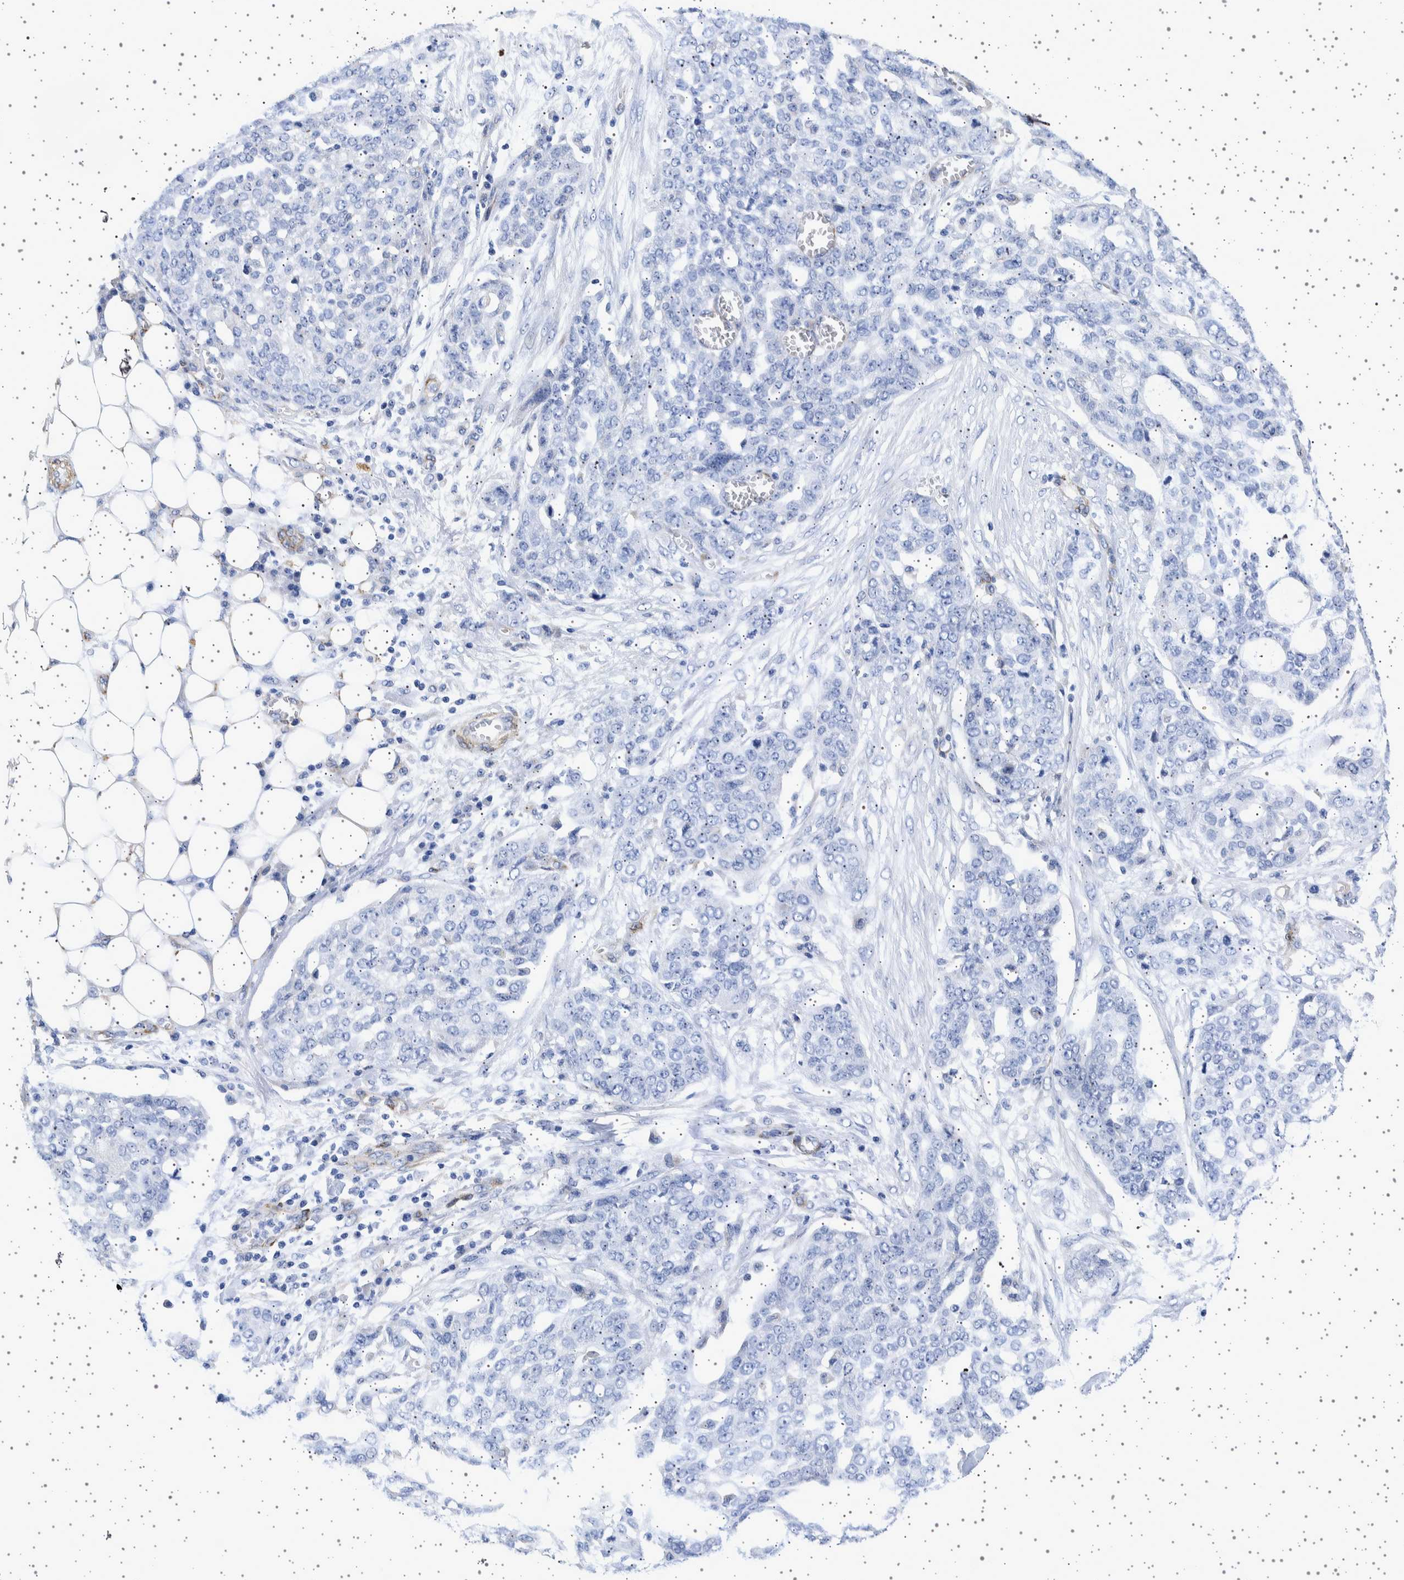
{"staining": {"intensity": "negative", "quantity": "none", "location": "none"}, "tissue": "ovarian cancer", "cell_type": "Tumor cells", "image_type": "cancer", "snomed": [{"axis": "morphology", "description": "Cystadenocarcinoma, serous, NOS"}, {"axis": "topography", "description": "Soft tissue"}, {"axis": "topography", "description": "Ovary"}], "caption": "Protein analysis of ovarian cancer (serous cystadenocarcinoma) shows no significant staining in tumor cells.", "gene": "SEPTIN4", "patient": {"sex": "female", "age": 57}}